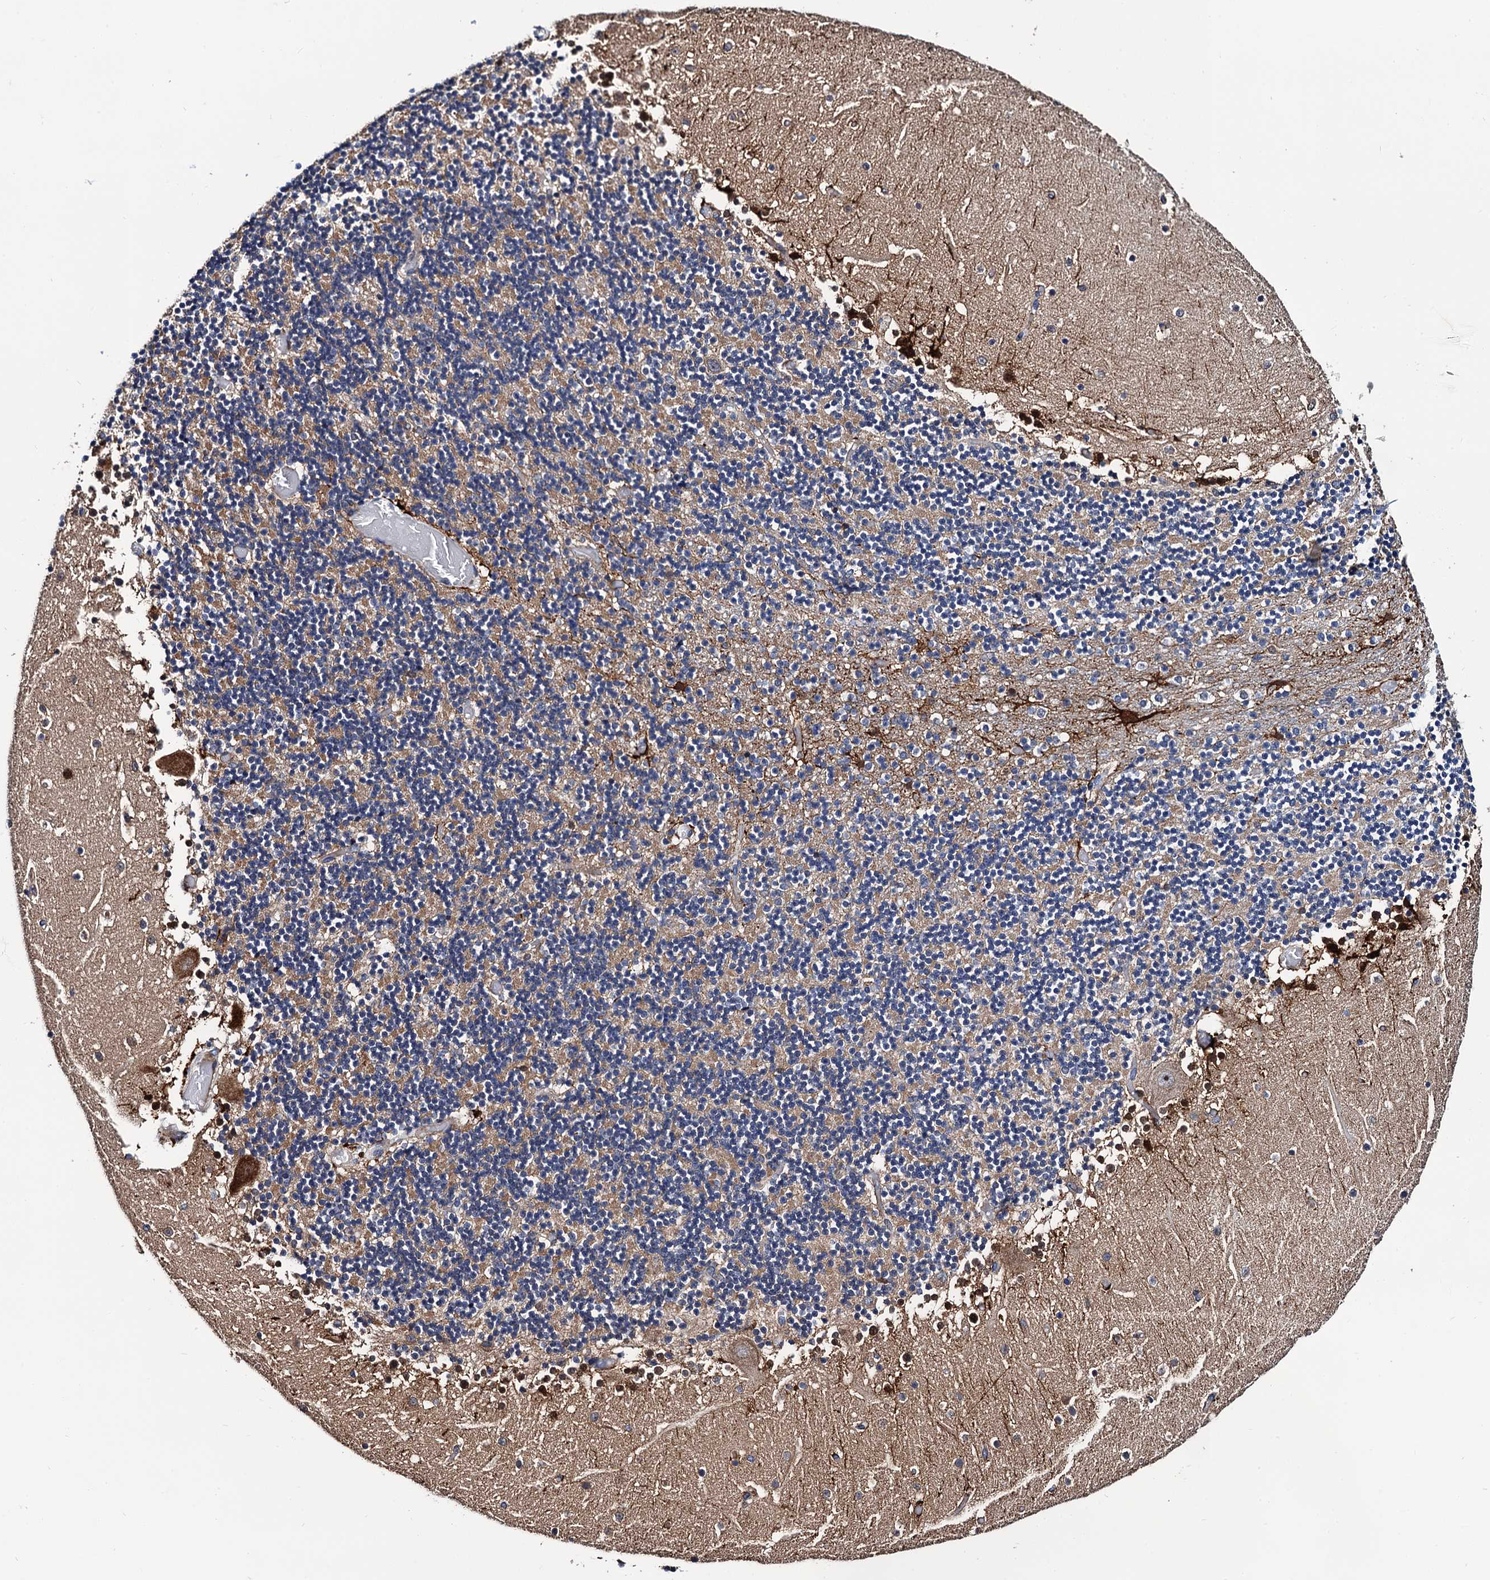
{"staining": {"intensity": "weak", "quantity": "25%-75%", "location": "cytoplasmic/membranous"}, "tissue": "cerebellum", "cell_type": "Cells in granular layer", "image_type": "normal", "snomed": [{"axis": "morphology", "description": "Normal tissue, NOS"}, {"axis": "topography", "description": "Cerebellum"}], "caption": "IHC micrograph of normal cerebellum stained for a protein (brown), which exhibits low levels of weak cytoplasmic/membranous expression in approximately 25%-75% of cells in granular layer.", "gene": "TRMT112", "patient": {"sex": "female", "age": 28}}